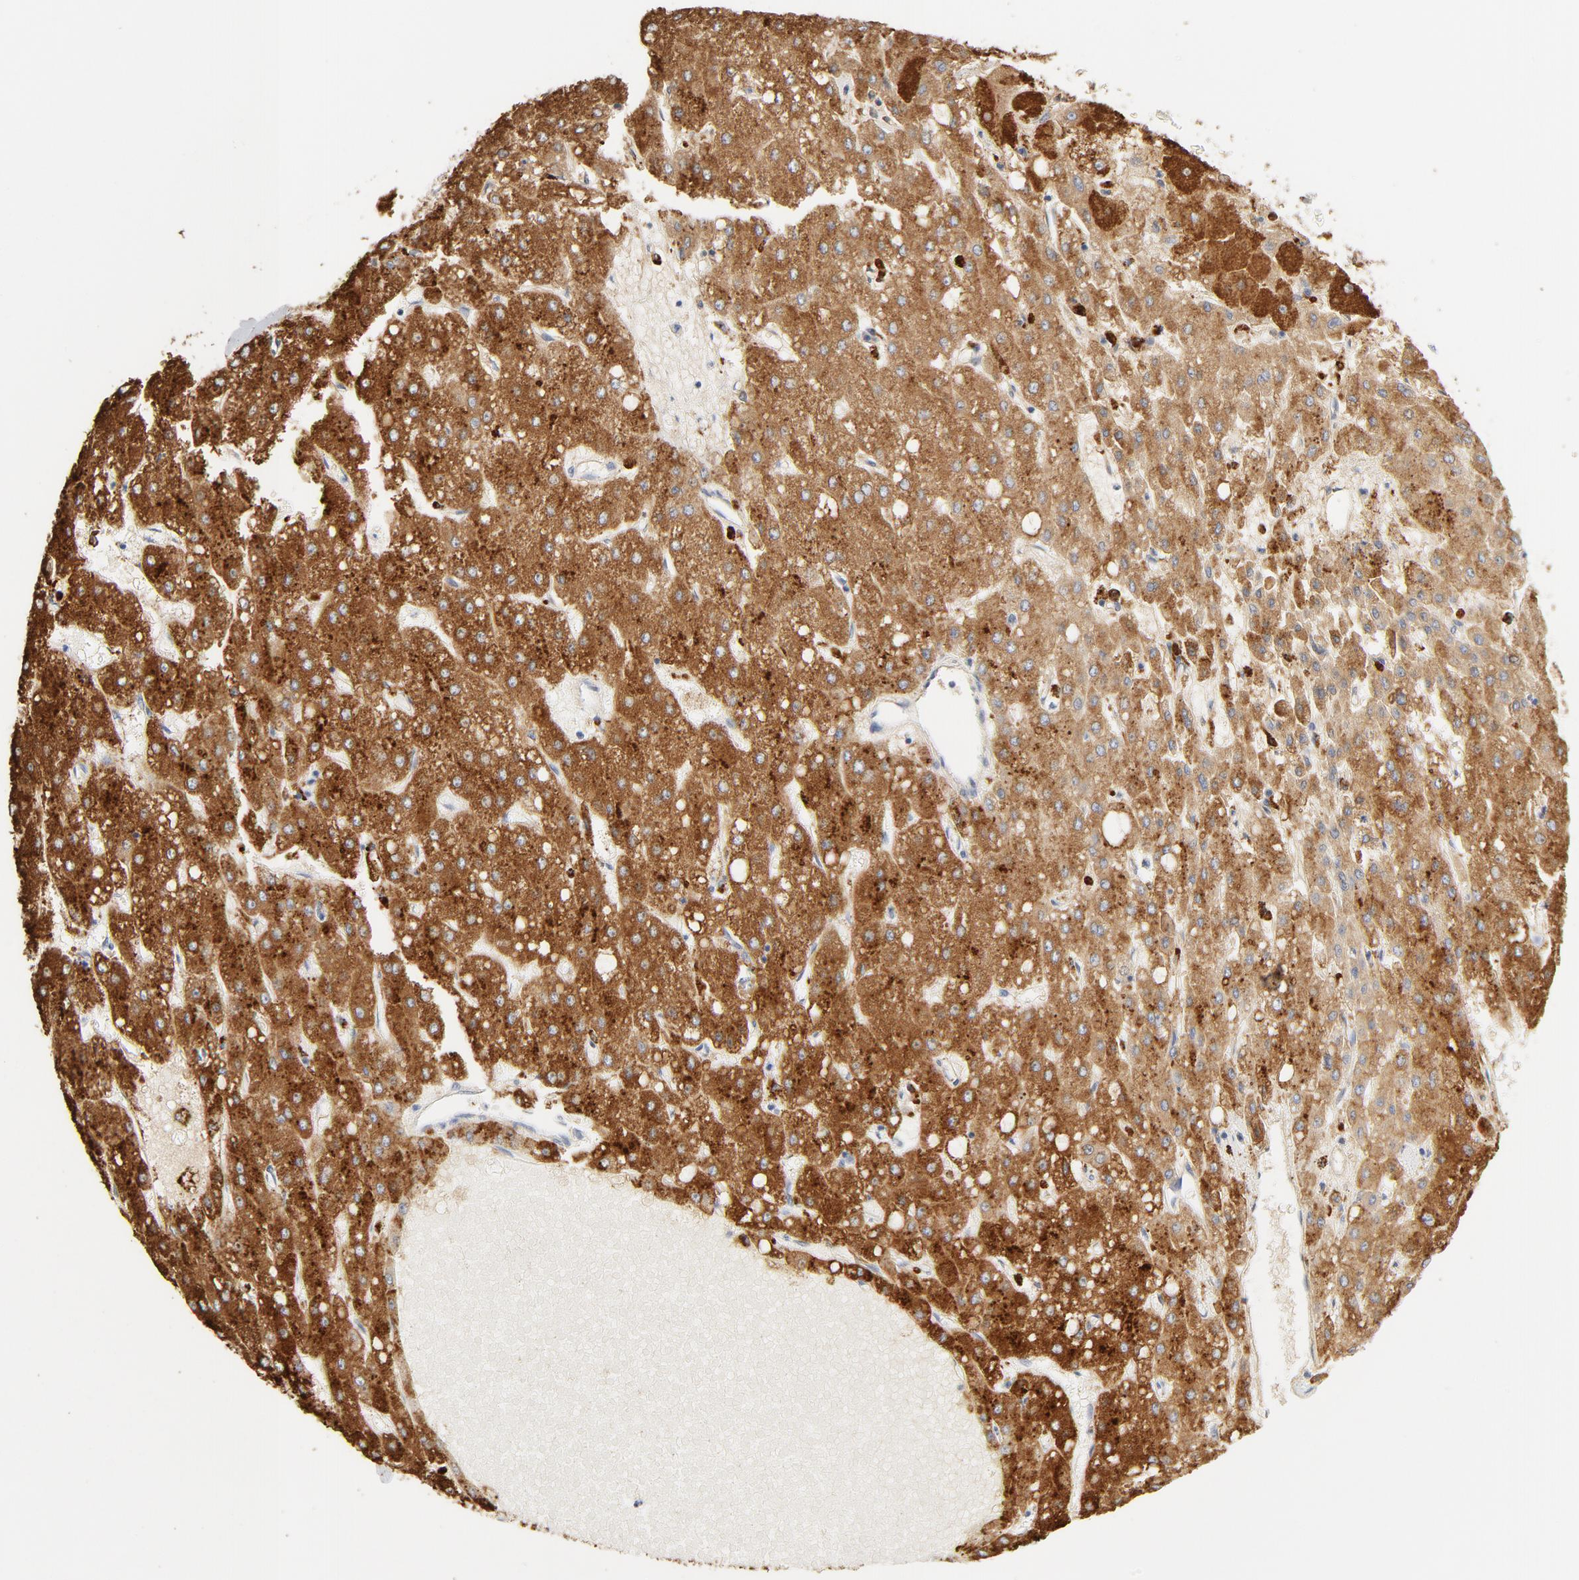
{"staining": {"intensity": "strong", "quantity": ">75%", "location": "cytoplasmic/membranous"}, "tissue": "liver cancer", "cell_type": "Tumor cells", "image_type": "cancer", "snomed": [{"axis": "morphology", "description": "Carcinoma, Hepatocellular, NOS"}, {"axis": "topography", "description": "Liver"}], "caption": "The histopathology image exhibits a brown stain indicating the presence of a protein in the cytoplasmic/membranous of tumor cells in liver hepatocellular carcinoma. Immunohistochemistry (ihc) stains the protein of interest in brown and the nuclei are stained blue.", "gene": "MAGEB17", "patient": {"sex": "female", "age": 52}}